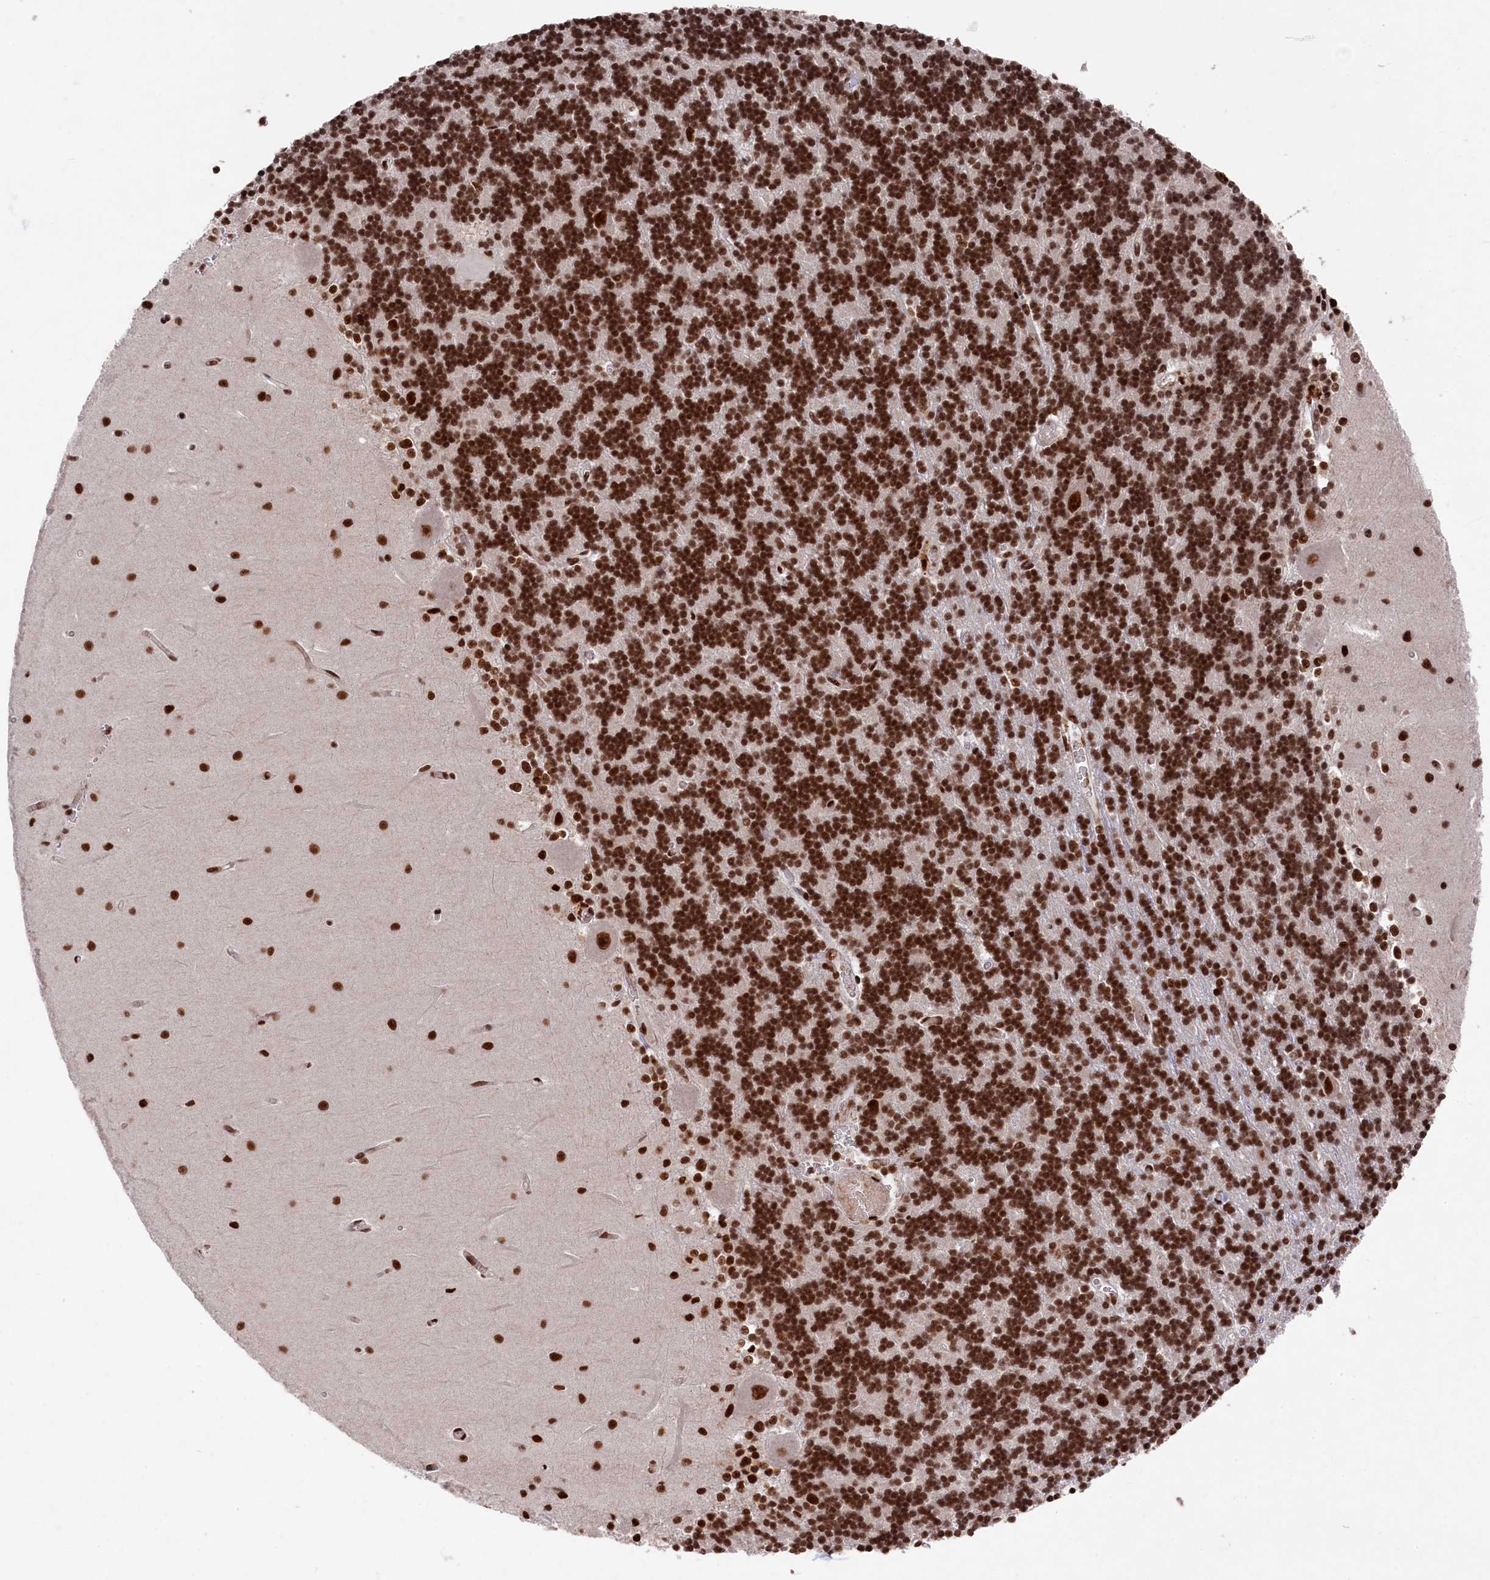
{"staining": {"intensity": "strong", "quantity": ">75%", "location": "nuclear"}, "tissue": "cerebellum", "cell_type": "Cells in granular layer", "image_type": "normal", "snomed": [{"axis": "morphology", "description": "Normal tissue, NOS"}, {"axis": "topography", "description": "Cerebellum"}], "caption": "Immunohistochemistry (IHC) histopathology image of benign cerebellum: cerebellum stained using IHC reveals high levels of strong protein expression localized specifically in the nuclear of cells in granular layer, appearing as a nuclear brown color.", "gene": "PRPF31", "patient": {"sex": "male", "age": 37}}